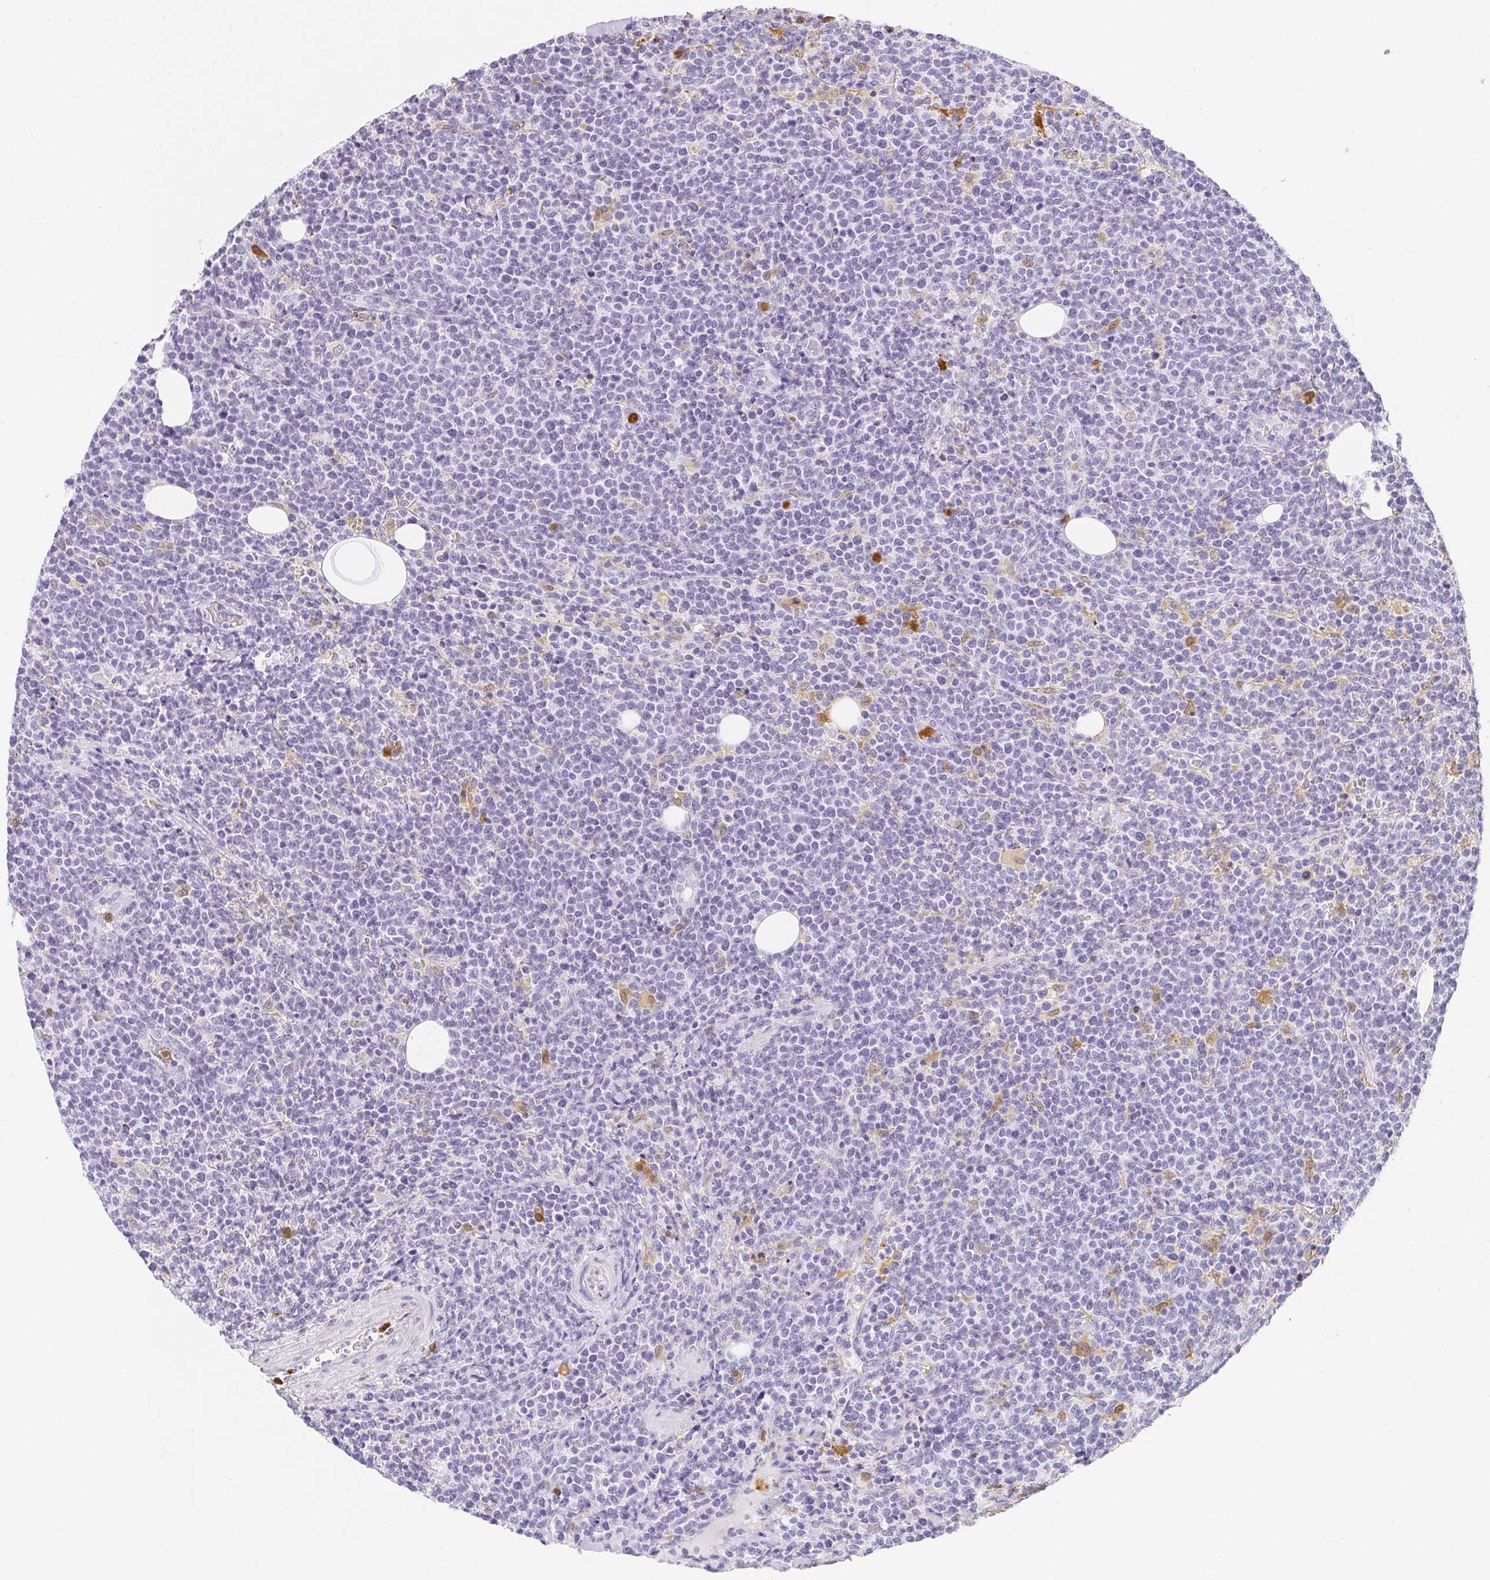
{"staining": {"intensity": "negative", "quantity": "none", "location": "none"}, "tissue": "lymphoma", "cell_type": "Tumor cells", "image_type": "cancer", "snomed": [{"axis": "morphology", "description": "Malignant lymphoma, non-Hodgkin's type, High grade"}, {"axis": "topography", "description": "Lymph node"}], "caption": "An IHC micrograph of high-grade malignant lymphoma, non-Hodgkin's type is shown. There is no staining in tumor cells of high-grade malignant lymphoma, non-Hodgkin's type. Nuclei are stained in blue.", "gene": "HK3", "patient": {"sex": "male", "age": 61}}